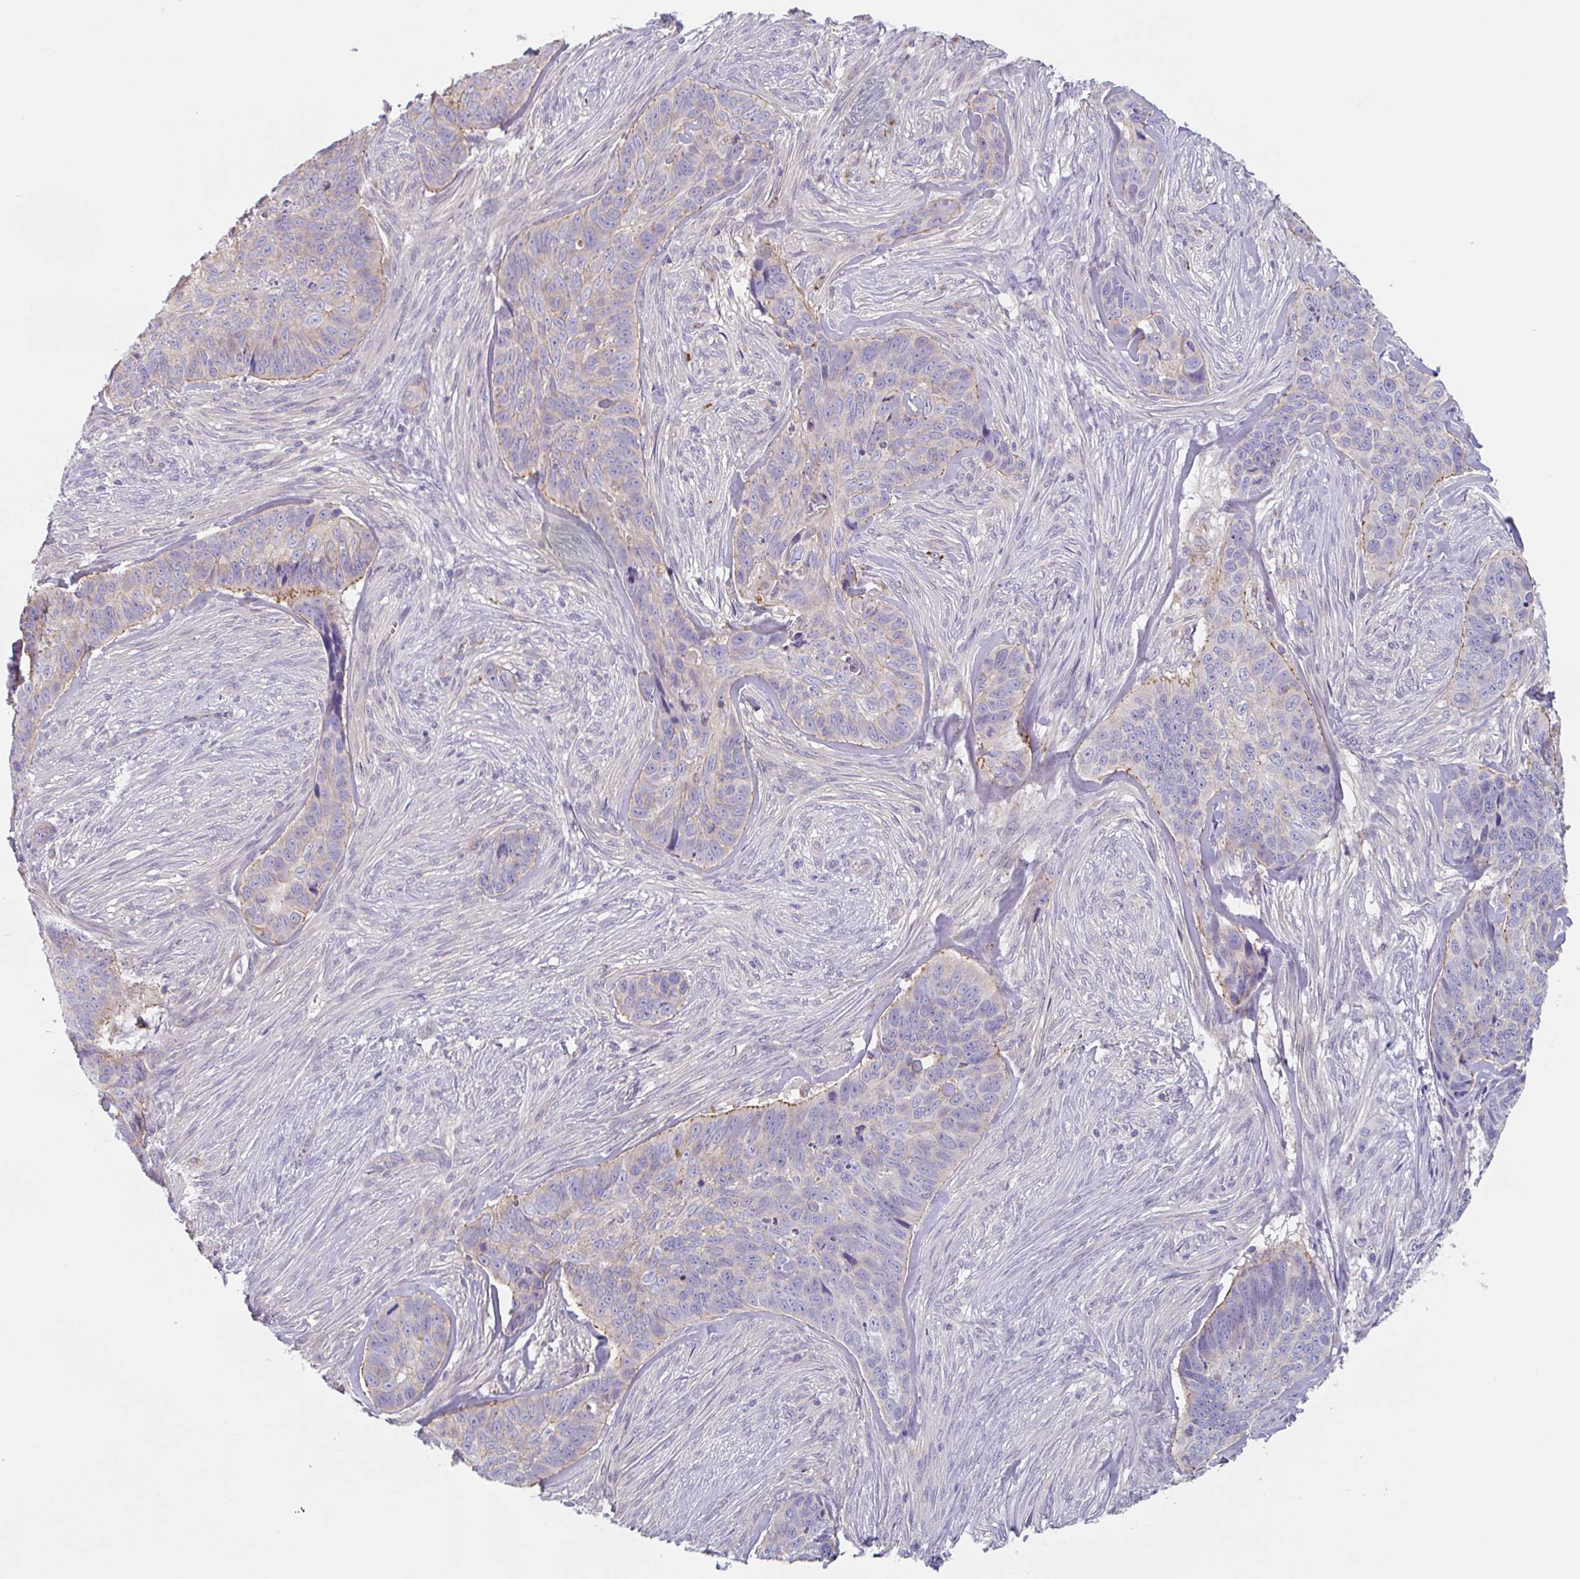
{"staining": {"intensity": "negative", "quantity": "none", "location": "none"}, "tissue": "skin cancer", "cell_type": "Tumor cells", "image_type": "cancer", "snomed": [{"axis": "morphology", "description": "Basal cell carcinoma"}, {"axis": "topography", "description": "Skin"}], "caption": "The micrograph reveals no staining of tumor cells in basal cell carcinoma (skin).", "gene": "LENG9", "patient": {"sex": "female", "age": 82}}